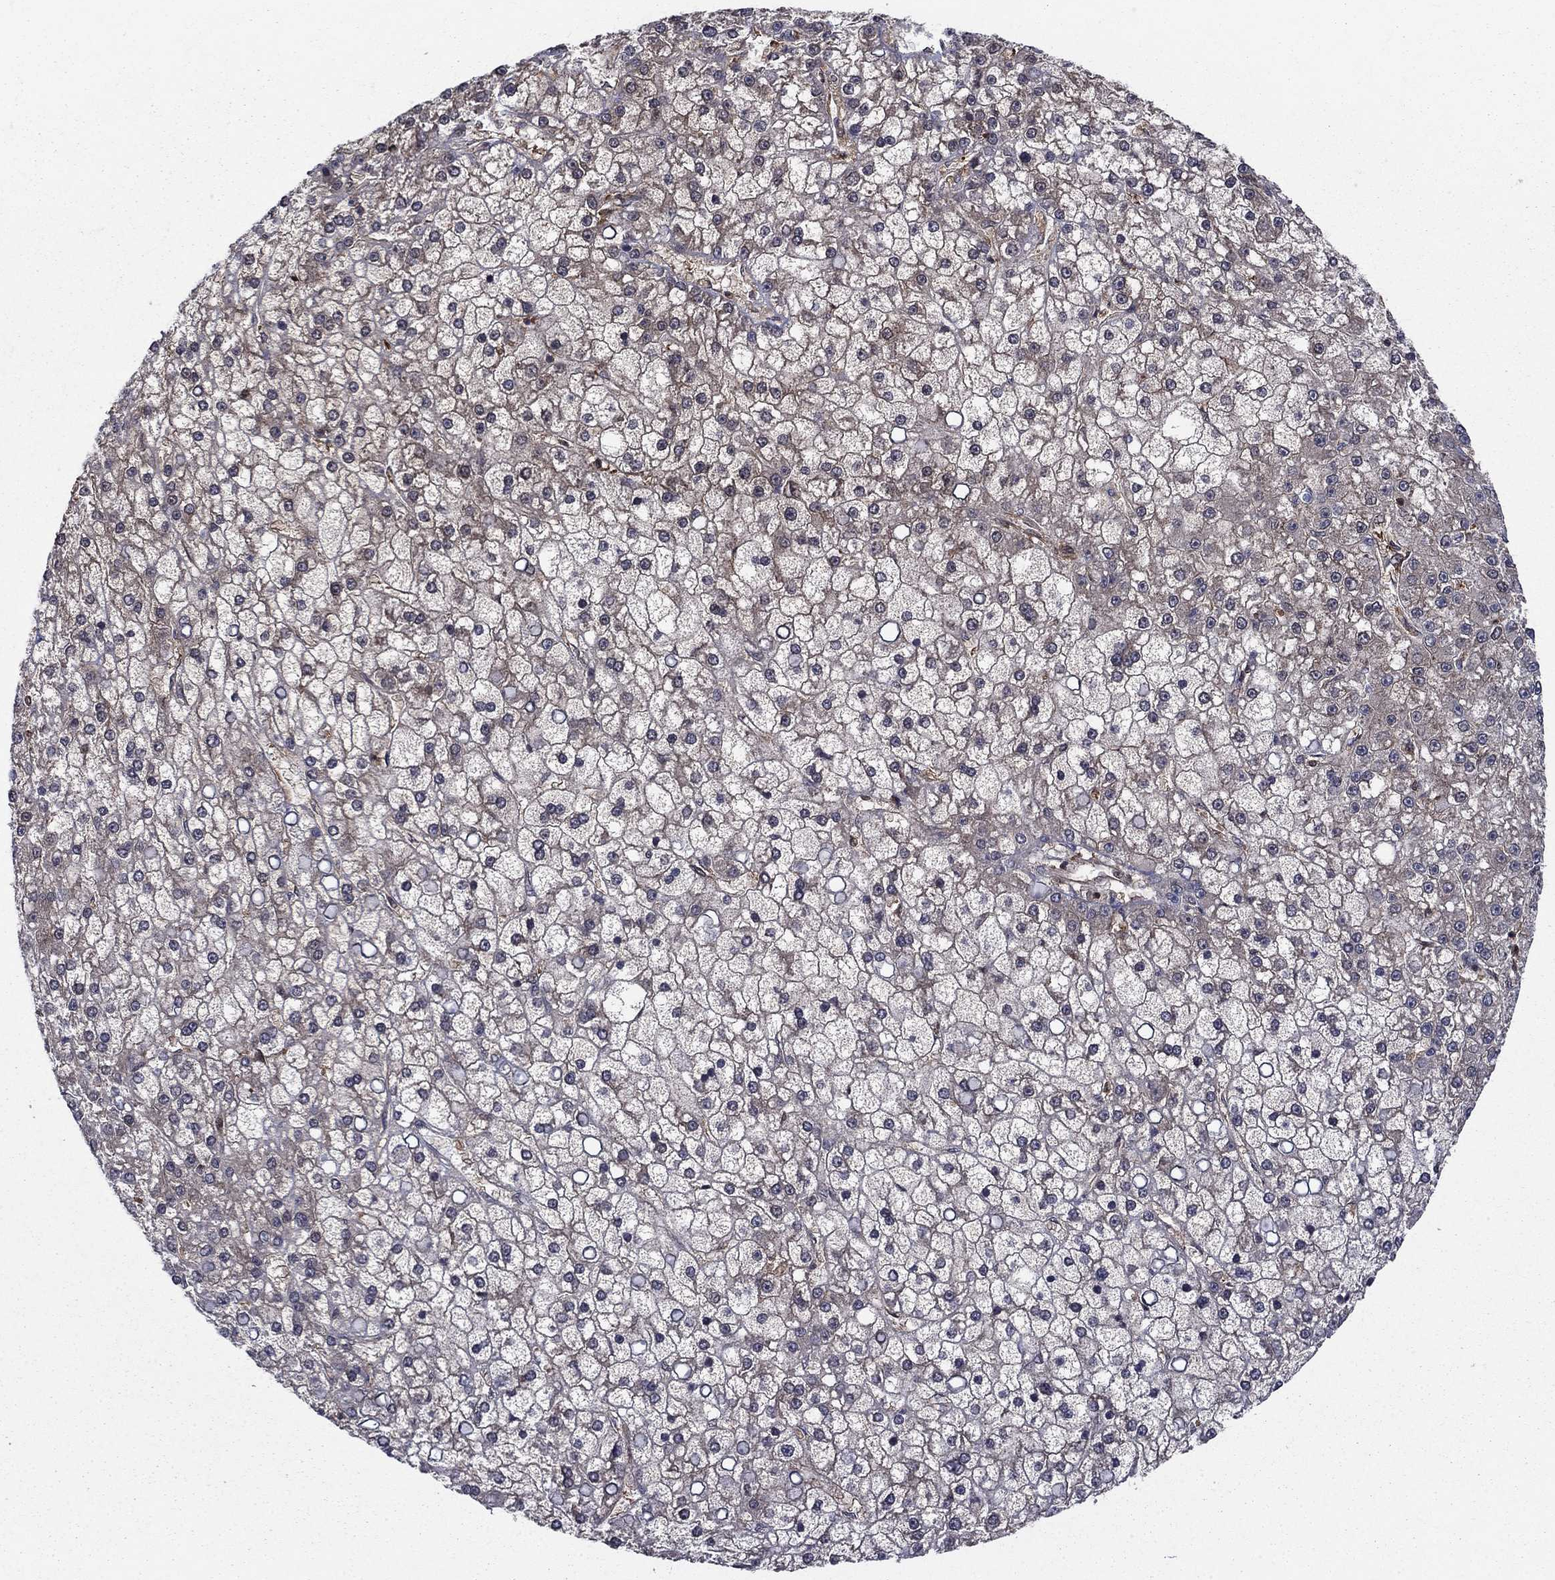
{"staining": {"intensity": "weak", "quantity": "<25%", "location": "cytoplasmic/membranous"}, "tissue": "liver cancer", "cell_type": "Tumor cells", "image_type": "cancer", "snomed": [{"axis": "morphology", "description": "Carcinoma, Hepatocellular, NOS"}, {"axis": "topography", "description": "Liver"}], "caption": "DAB (3,3'-diaminobenzidine) immunohistochemical staining of human liver hepatocellular carcinoma shows no significant positivity in tumor cells. The staining is performed using DAB (3,3'-diaminobenzidine) brown chromogen with nuclei counter-stained in using hematoxylin.", "gene": "CACYBP", "patient": {"sex": "male", "age": 67}}